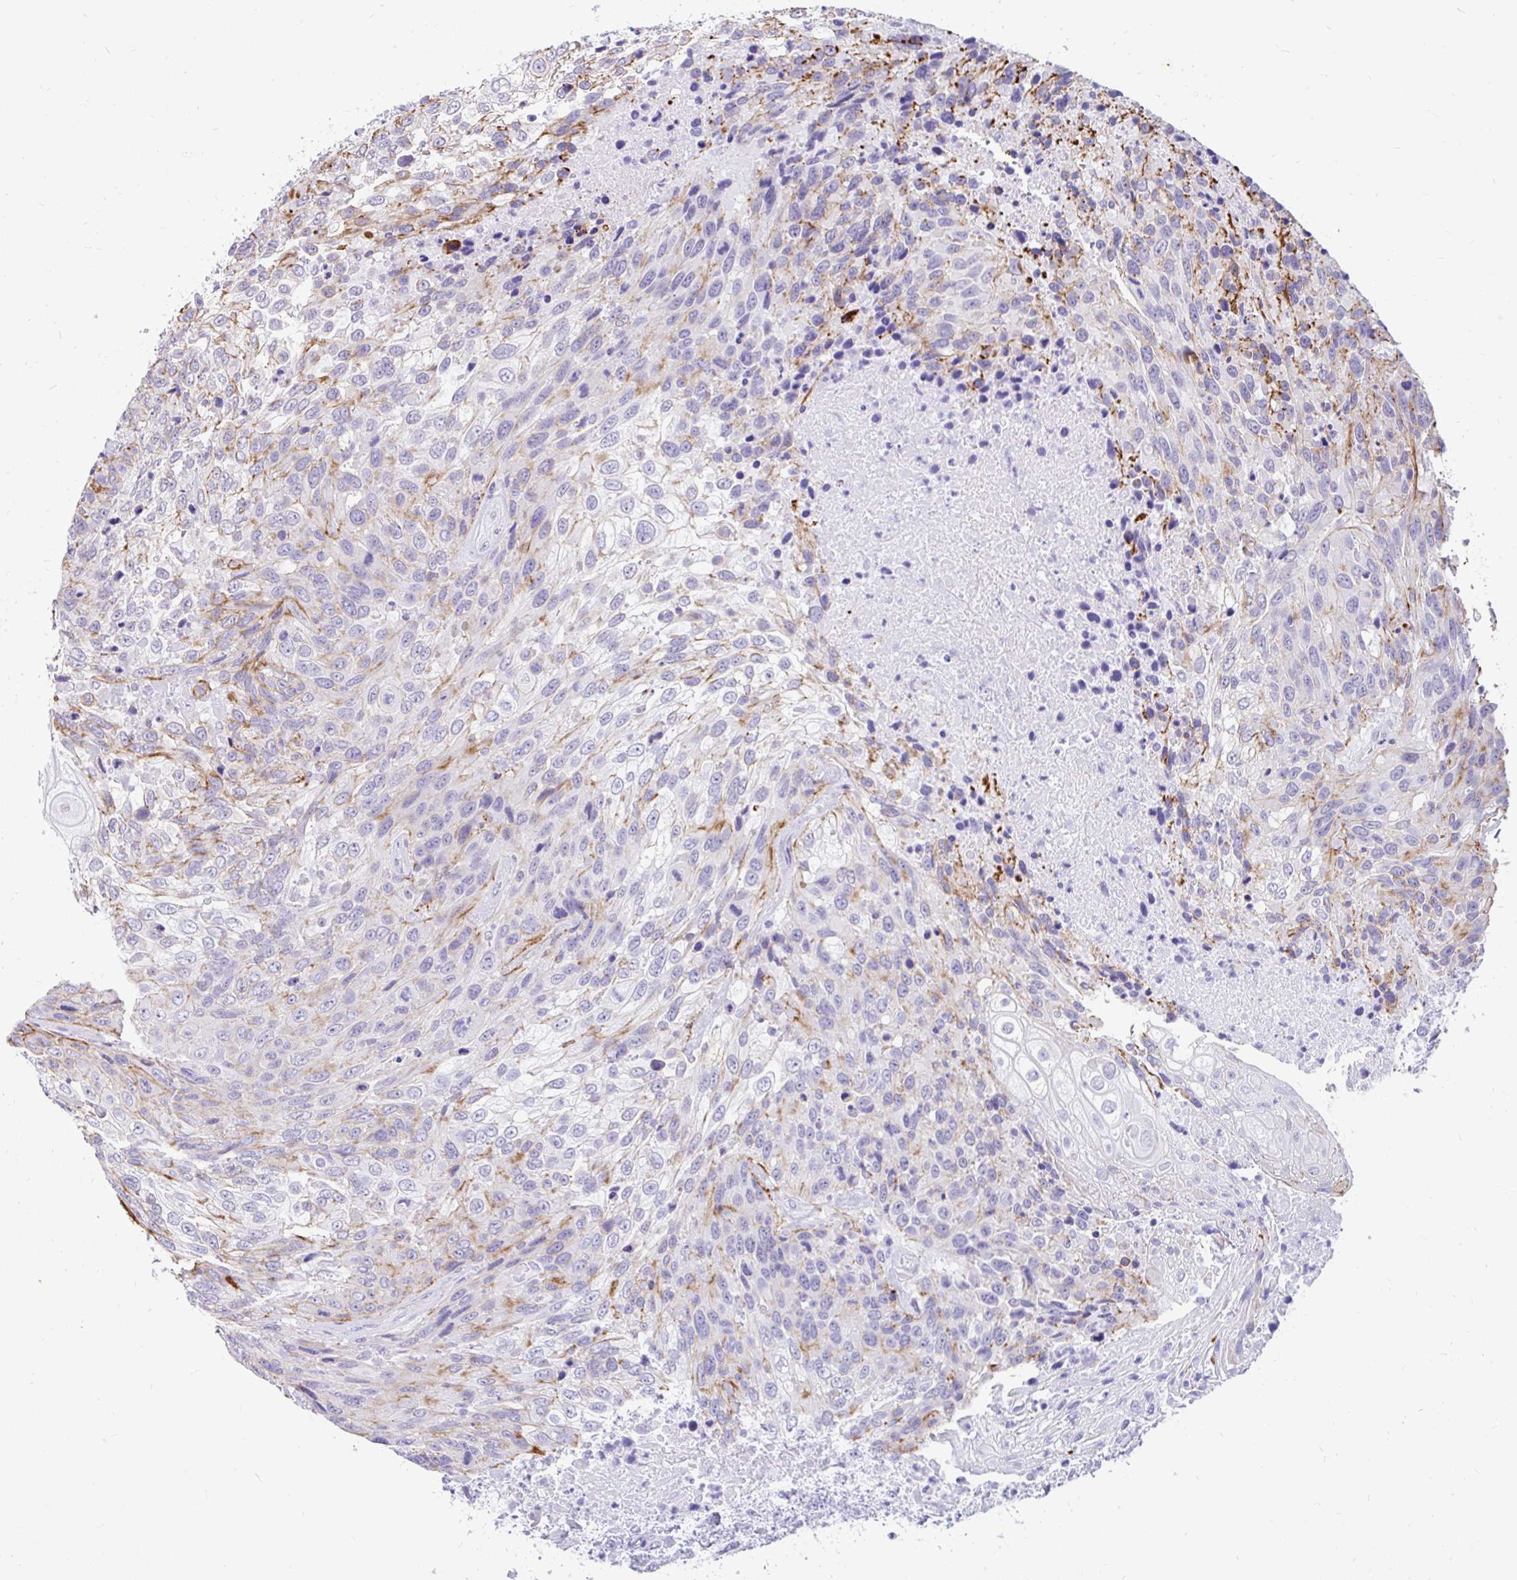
{"staining": {"intensity": "moderate", "quantity": "<25%", "location": "cytoplasmic/membranous"}, "tissue": "urothelial cancer", "cell_type": "Tumor cells", "image_type": "cancer", "snomed": [{"axis": "morphology", "description": "Urothelial carcinoma, High grade"}, {"axis": "topography", "description": "Urinary bladder"}], "caption": "DAB (3,3'-diaminobenzidine) immunohistochemical staining of human urothelial cancer displays moderate cytoplasmic/membranous protein staining in approximately <25% of tumor cells. Ihc stains the protein of interest in brown and the nuclei are stained blue.", "gene": "EML5", "patient": {"sex": "female", "age": 70}}